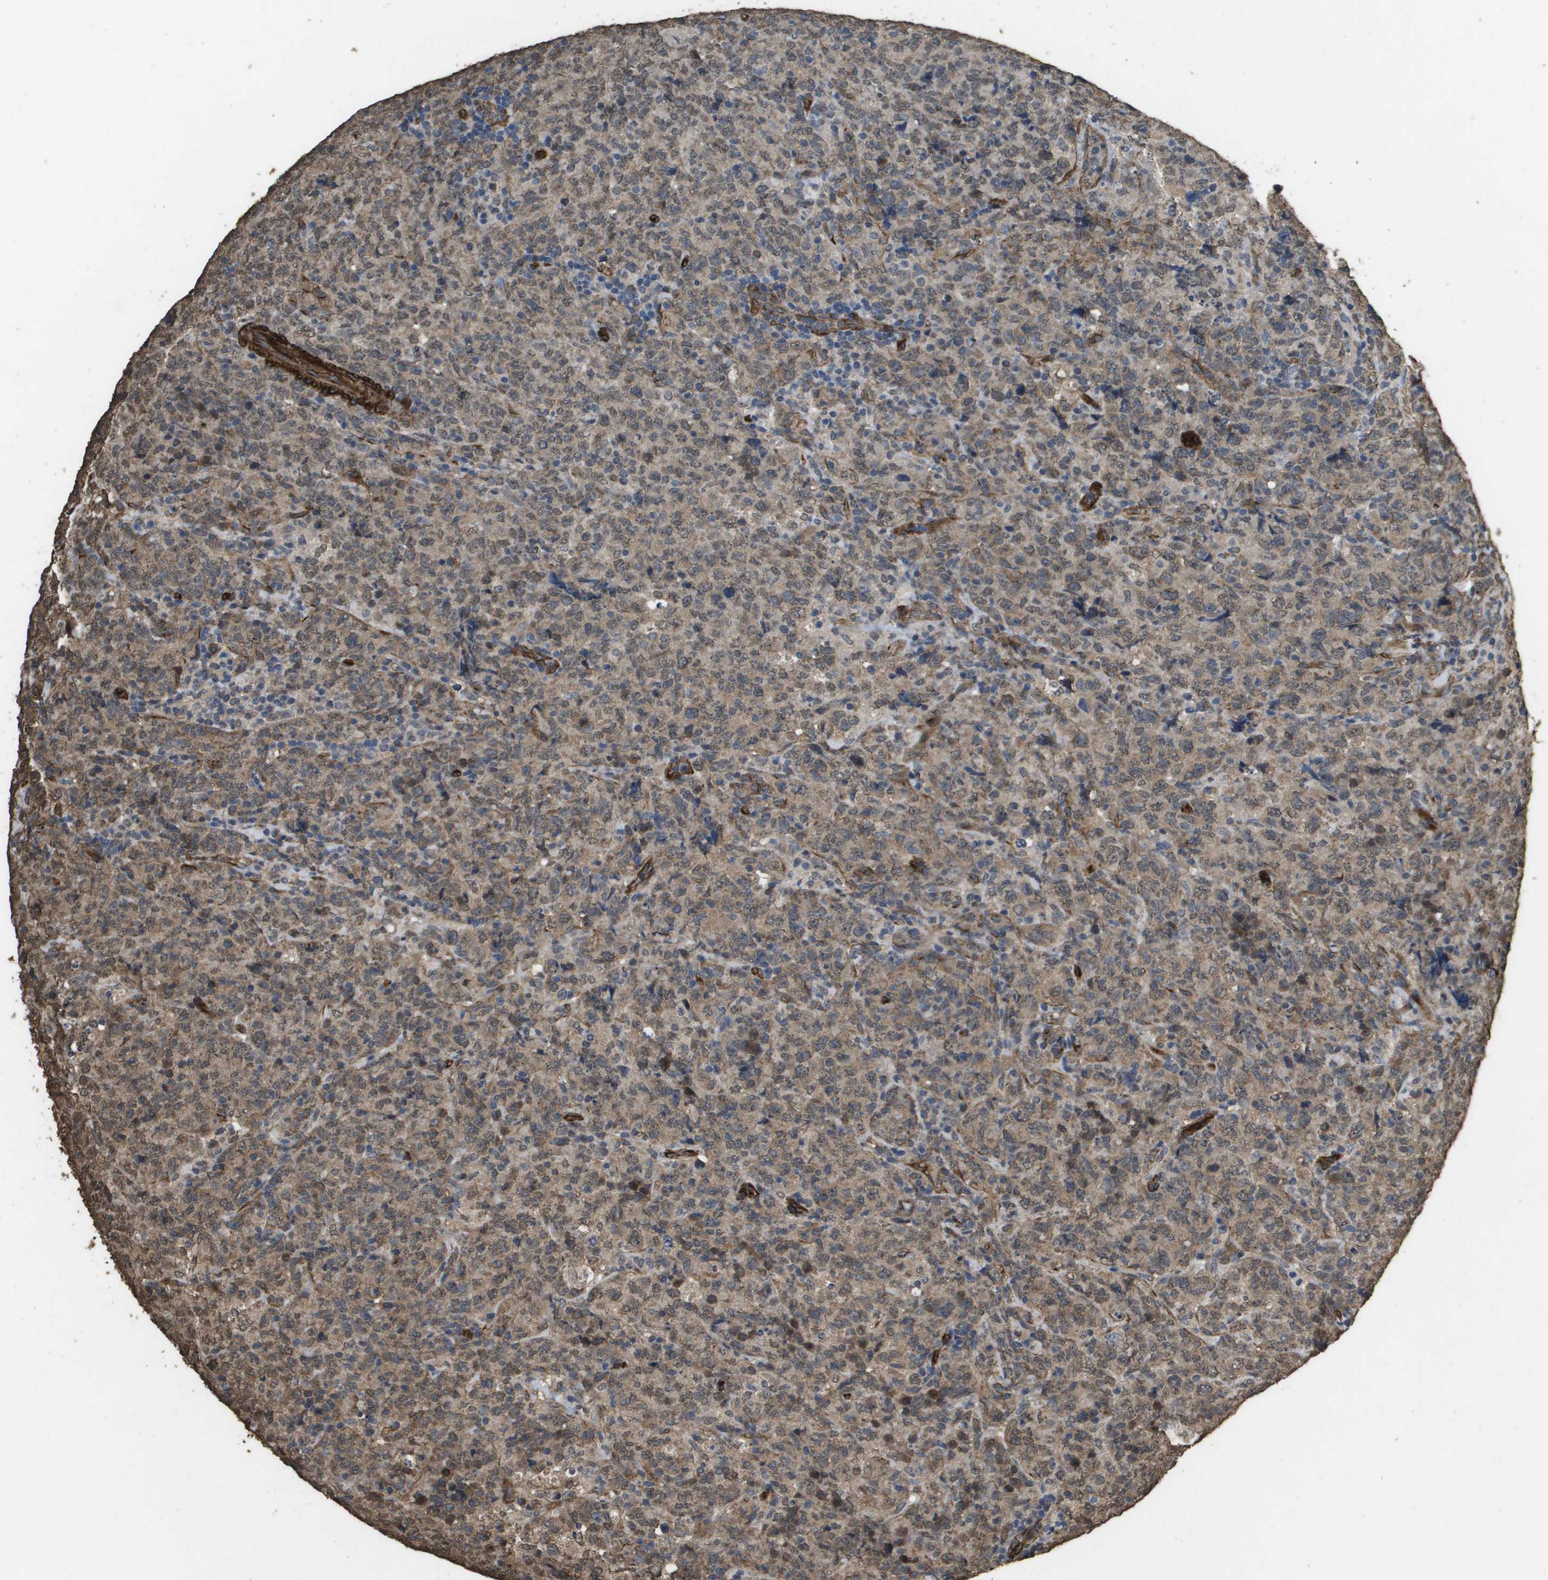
{"staining": {"intensity": "weak", "quantity": ">75%", "location": "cytoplasmic/membranous"}, "tissue": "lymphoma", "cell_type": "Tumor cells", "image_type": "cancer", "snomed": [{"axis": "morphology", "description": "Malignant lymphoma, non-Hodgkin's type, High grade"}, {"axis": "topography", "description": "Tonsil"}], "caption": "Immunohistochemical staining of malignant lymphoma, non-Hodgkin's type (high-grade) shows low levels of weak cytoplasmic/membranous protein positivity in about >75% of tumor cells.", "gene": "AAMP", "patient": {"sex": "female", "age": 36}}